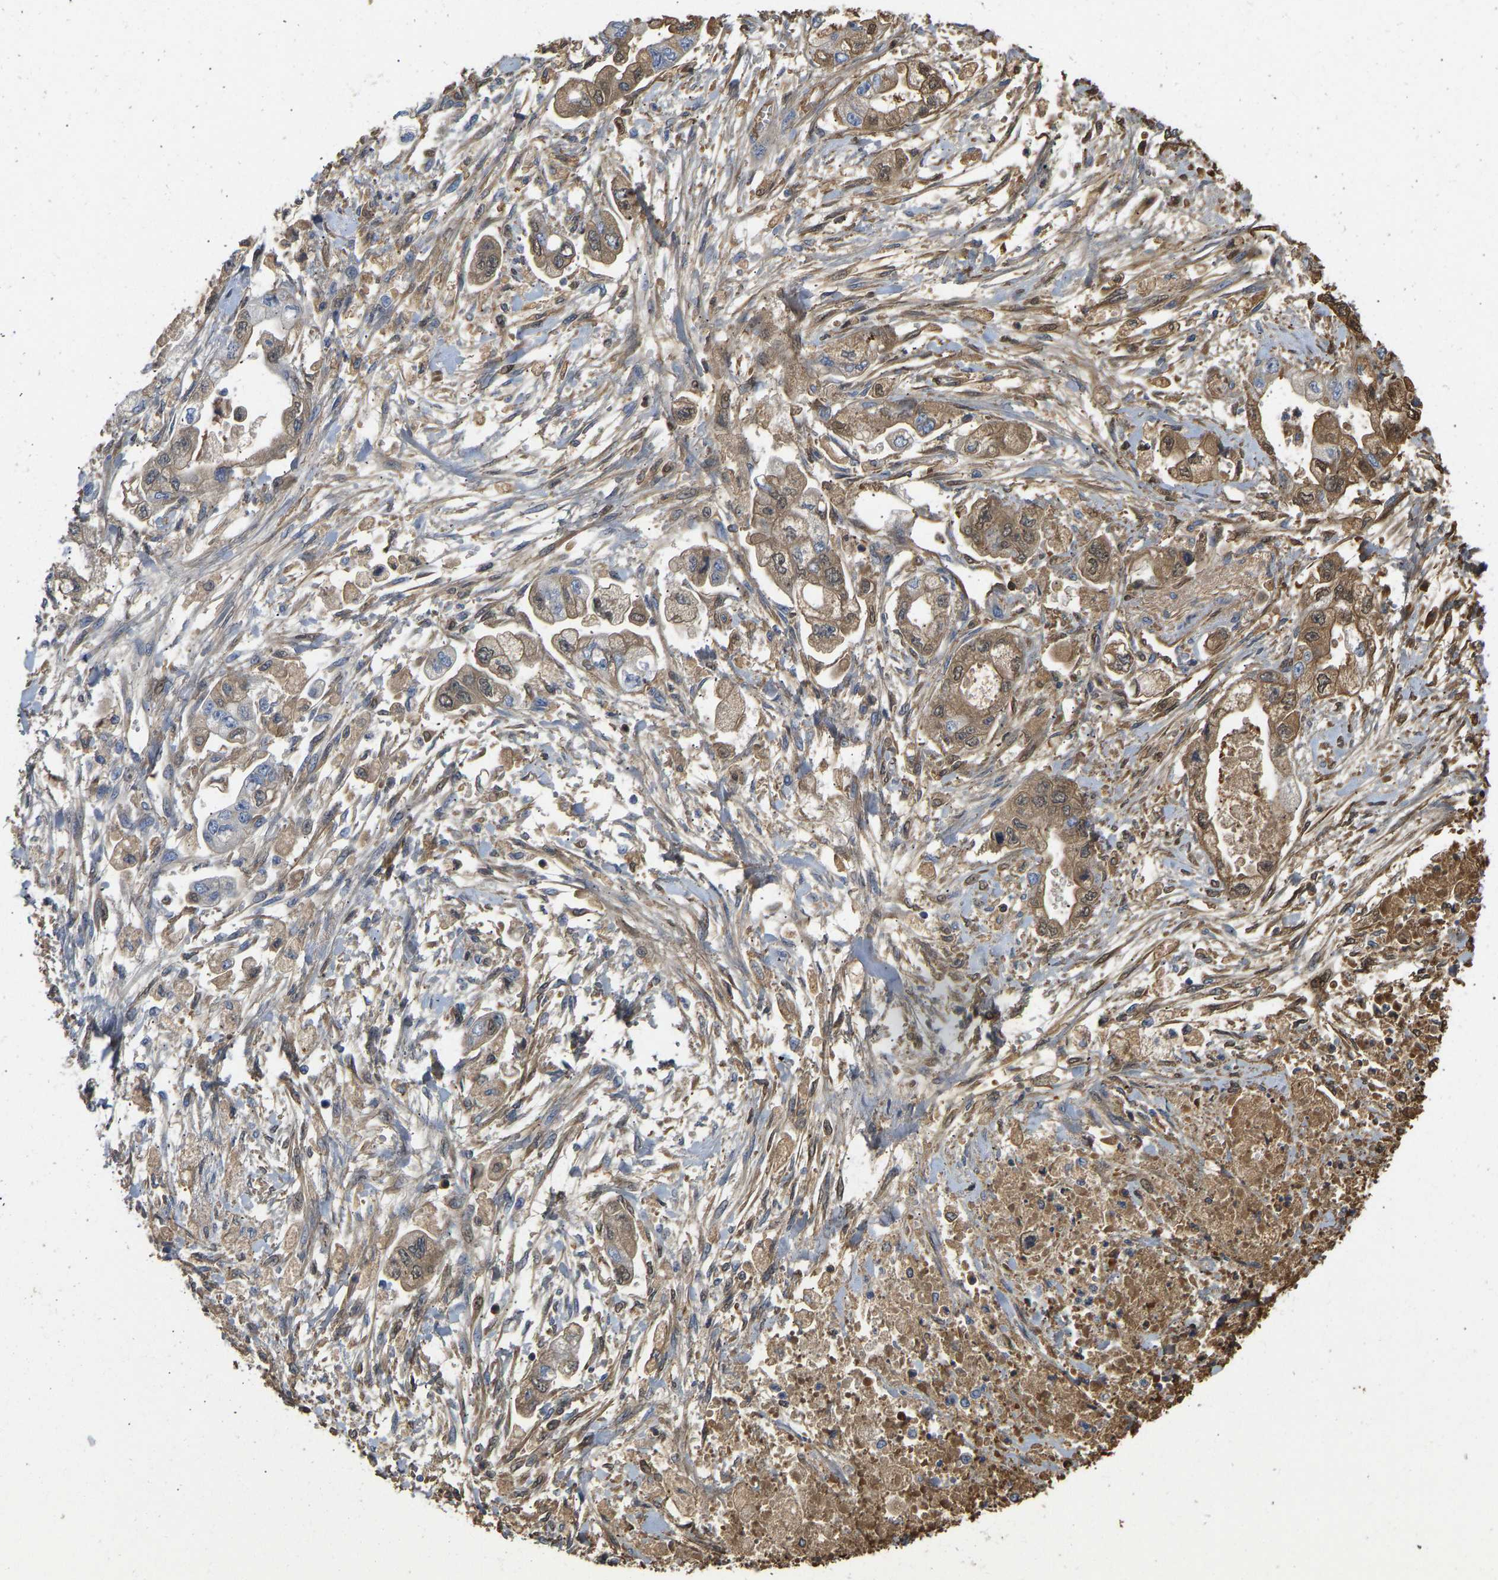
{"staining": {"intensity": "moderate", "quantity": ">75%", "location": "cytoplasmic/membranous,nuclear"}, "tissue": "stomach cancer", "cell_type": "Tumor cells", "image_type": "cancer", "snomed": [{"axis": "morphology", "description": "Normal tissue, NOS"}, {"axis": "morphology", "description": "Adenocarcinoma, NOS"}, {"axis": "topography", "description": "Stomach"}], "caption": "Stomach cancer stained with a brown dye reveals moderate cytoplasmic/membranous and nuclear positive staining in approximately >75% of tumor cells.", "gene": "VCPKMT", "patient": {"sex": "male", "age": 62}}